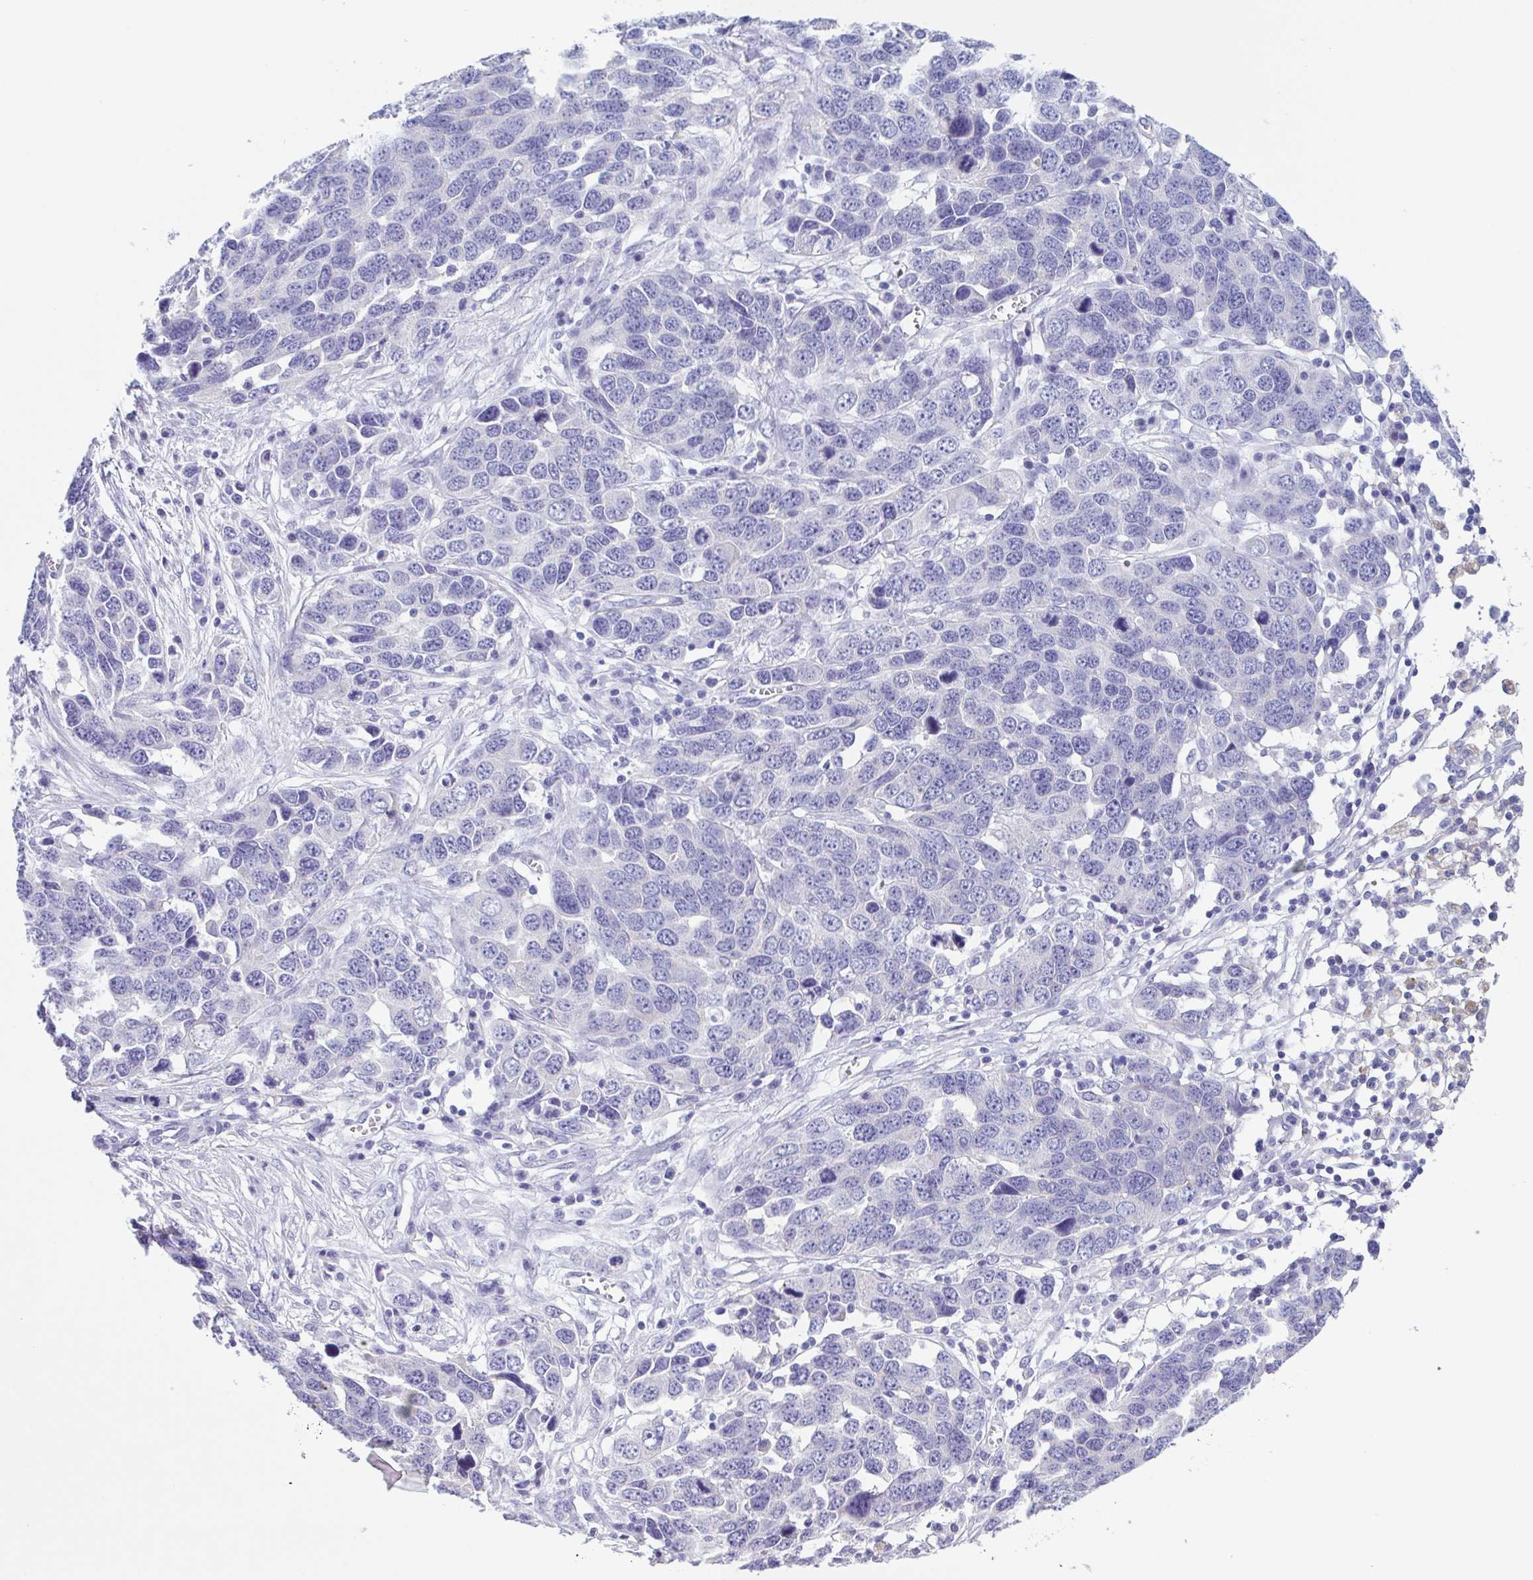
{"staining": {"intensity": "negative", "quantity": "none", "location": "none"}, "tissue": "ovarian cancer", "cell_type": "Tumor cells", "image_type": "cancer", "snomed": [{"axis": "morphology", "description": "Cystadenocarcinoma, serous, NOS"}, {"axis": "topography", "description": "Ovary"}], "caption": "The micrograph displays no significant positivity in tumor cells of ovarian cancer.", "gene": "INAFM1", "patient": {"sex": "female", "age": 76}}